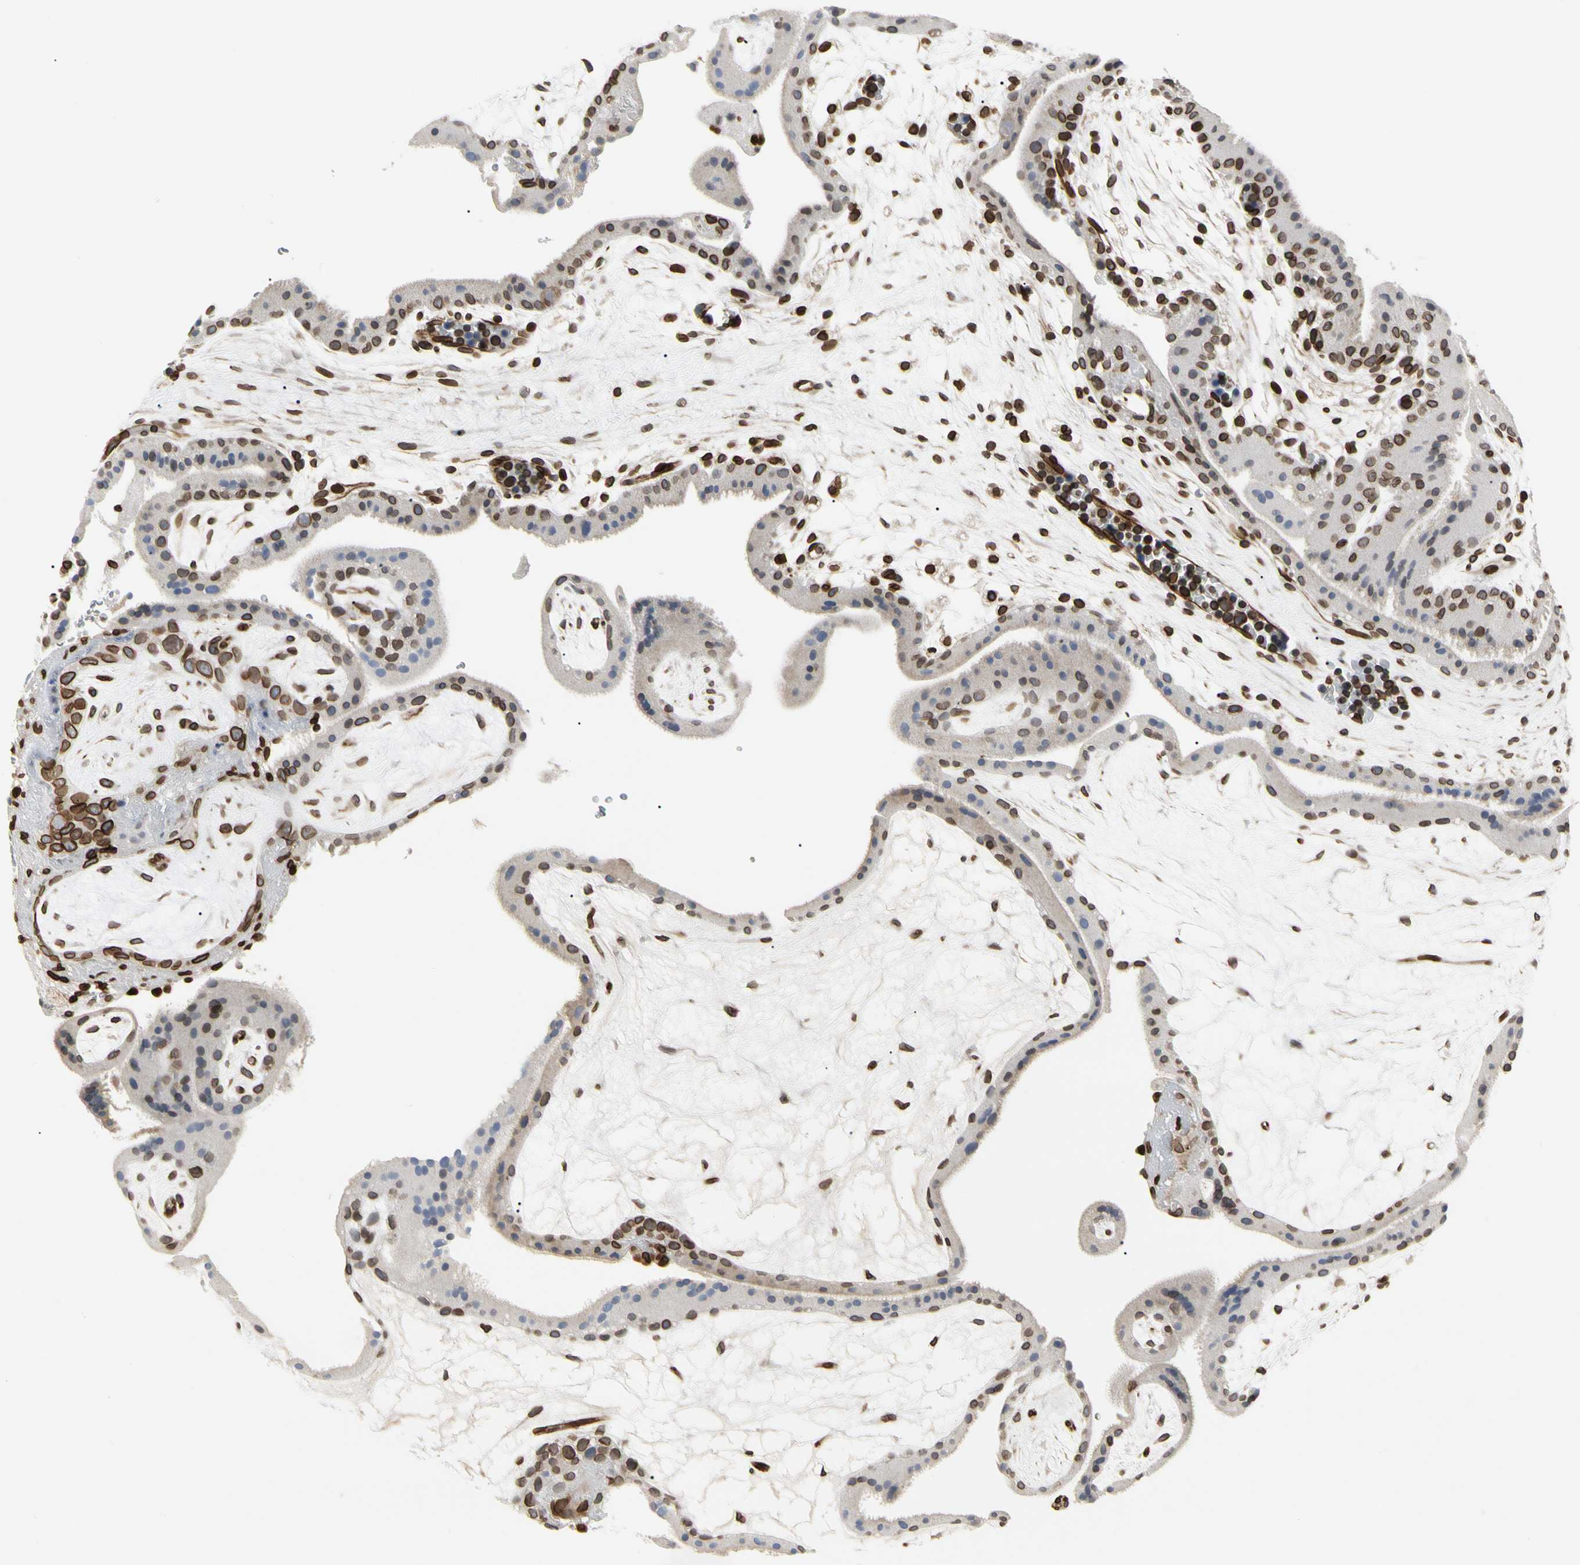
{"staining": {"intensity": "moderate", "quantity": "25%-75%", "location": "cytoplasmic/membranous,nuclear"}, "tissue": "placenta", "cell_type": "Trophoblastic cells", "image_type": "normal", "snomed": [{"axis": "morphology", "description": "Normal tissue, NOS"}, {"axis": "topography", "description": "Placenta"}], "caption": "DAB (3,3'-diaminobenzidine) immunohistochemical staining of benign placenta exhibits moderate cytoplasmic/membranous,nuclear protein positivity in approximately 25%-75% of trophoblastic cells. (IHC, brightfield microscopy, high magnification).", "gene": "TMPO", "patient": {"sex": "female", "age": 19}}